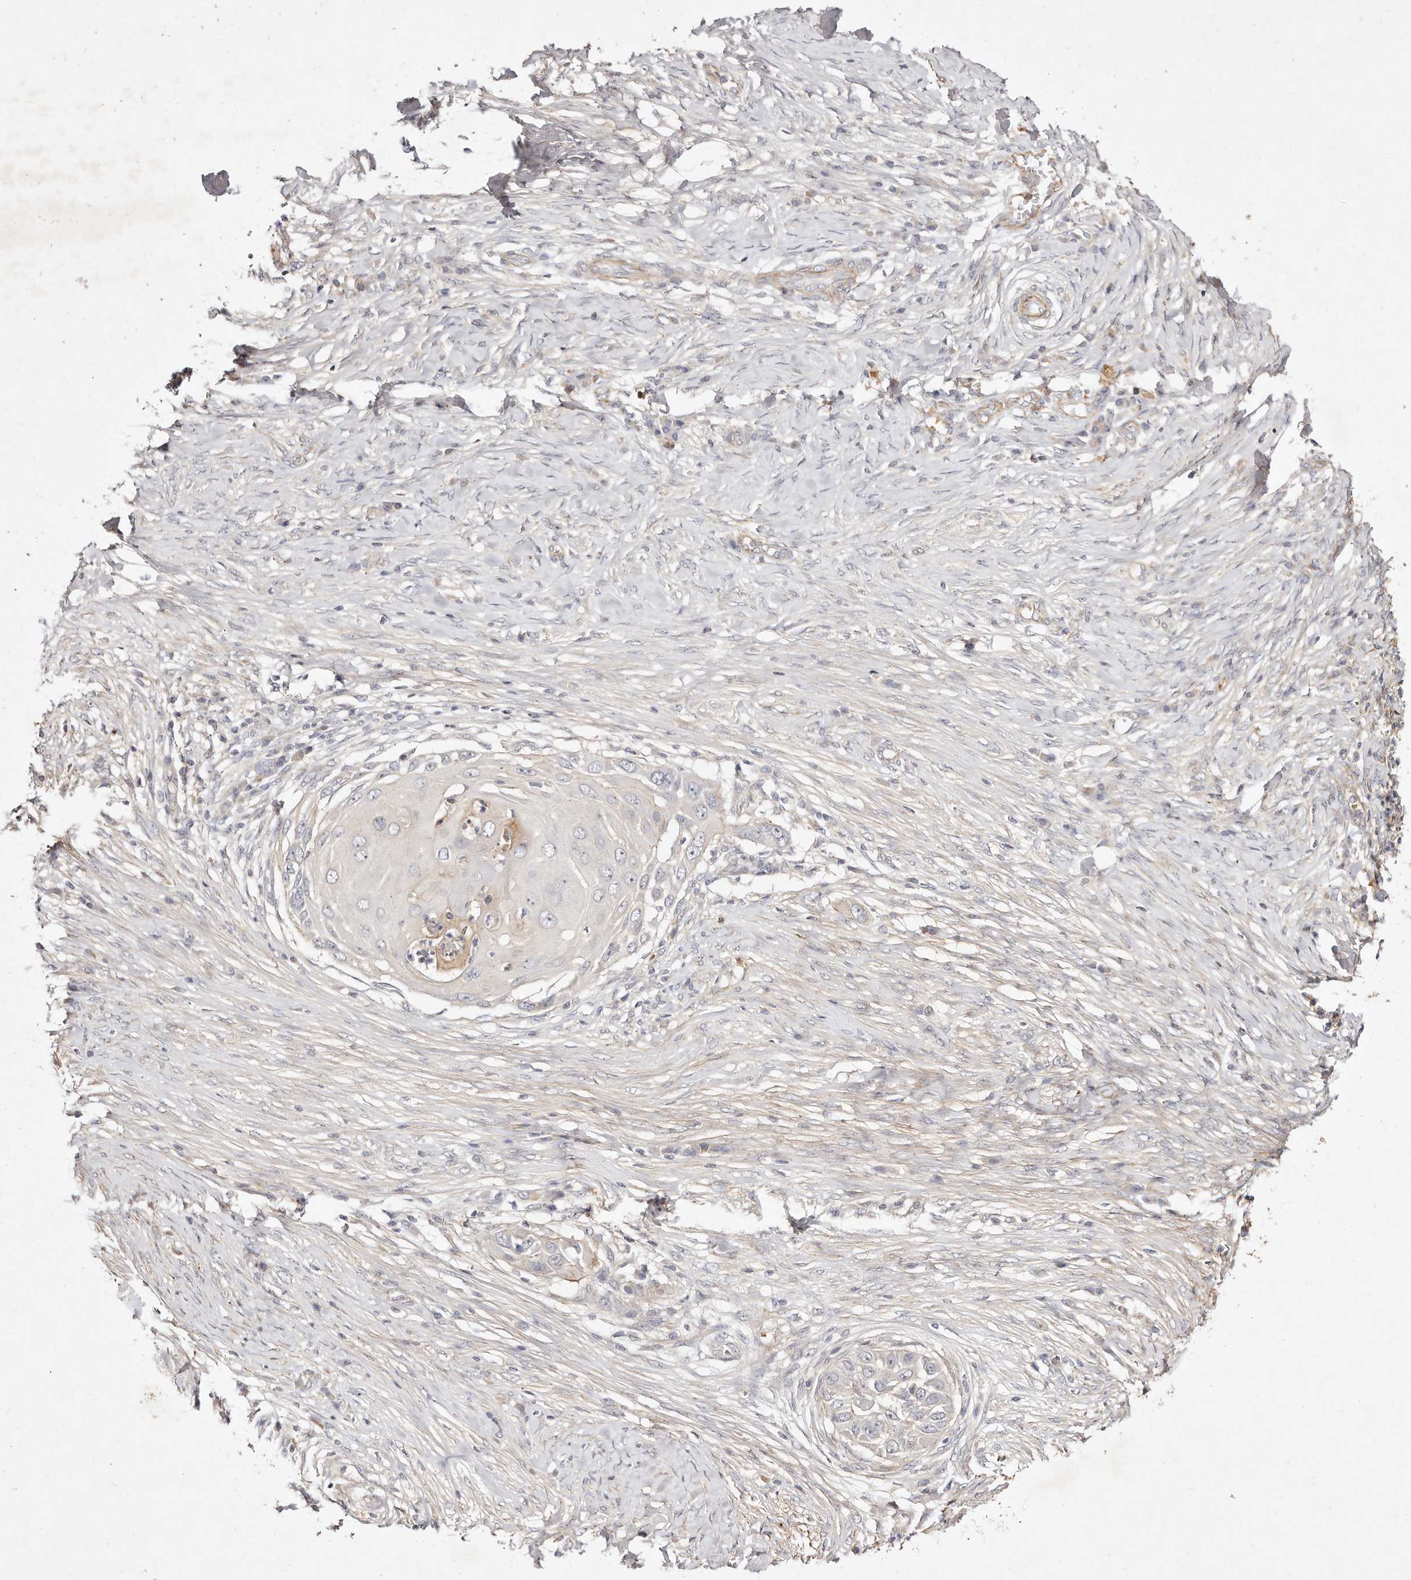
{"staining": {"intensity": "negative", "quantity": "none", "location": "none"}, "tissue": "skin cancer", "cell_type": "Tumor cells", "image_type": "cancer", "snomed": [{"axis": "morphology", "description": "Squamous cell carcinoma, NOS"}, {"axis": "topography", "description": "Skin"}], "caption": "The micrograph demonstrates no significant expression in tumor cells of skin cancer (squamous cell carcinoma).", "gene": "MTMR11", "patient": {"sex": "female", "age": 44}}